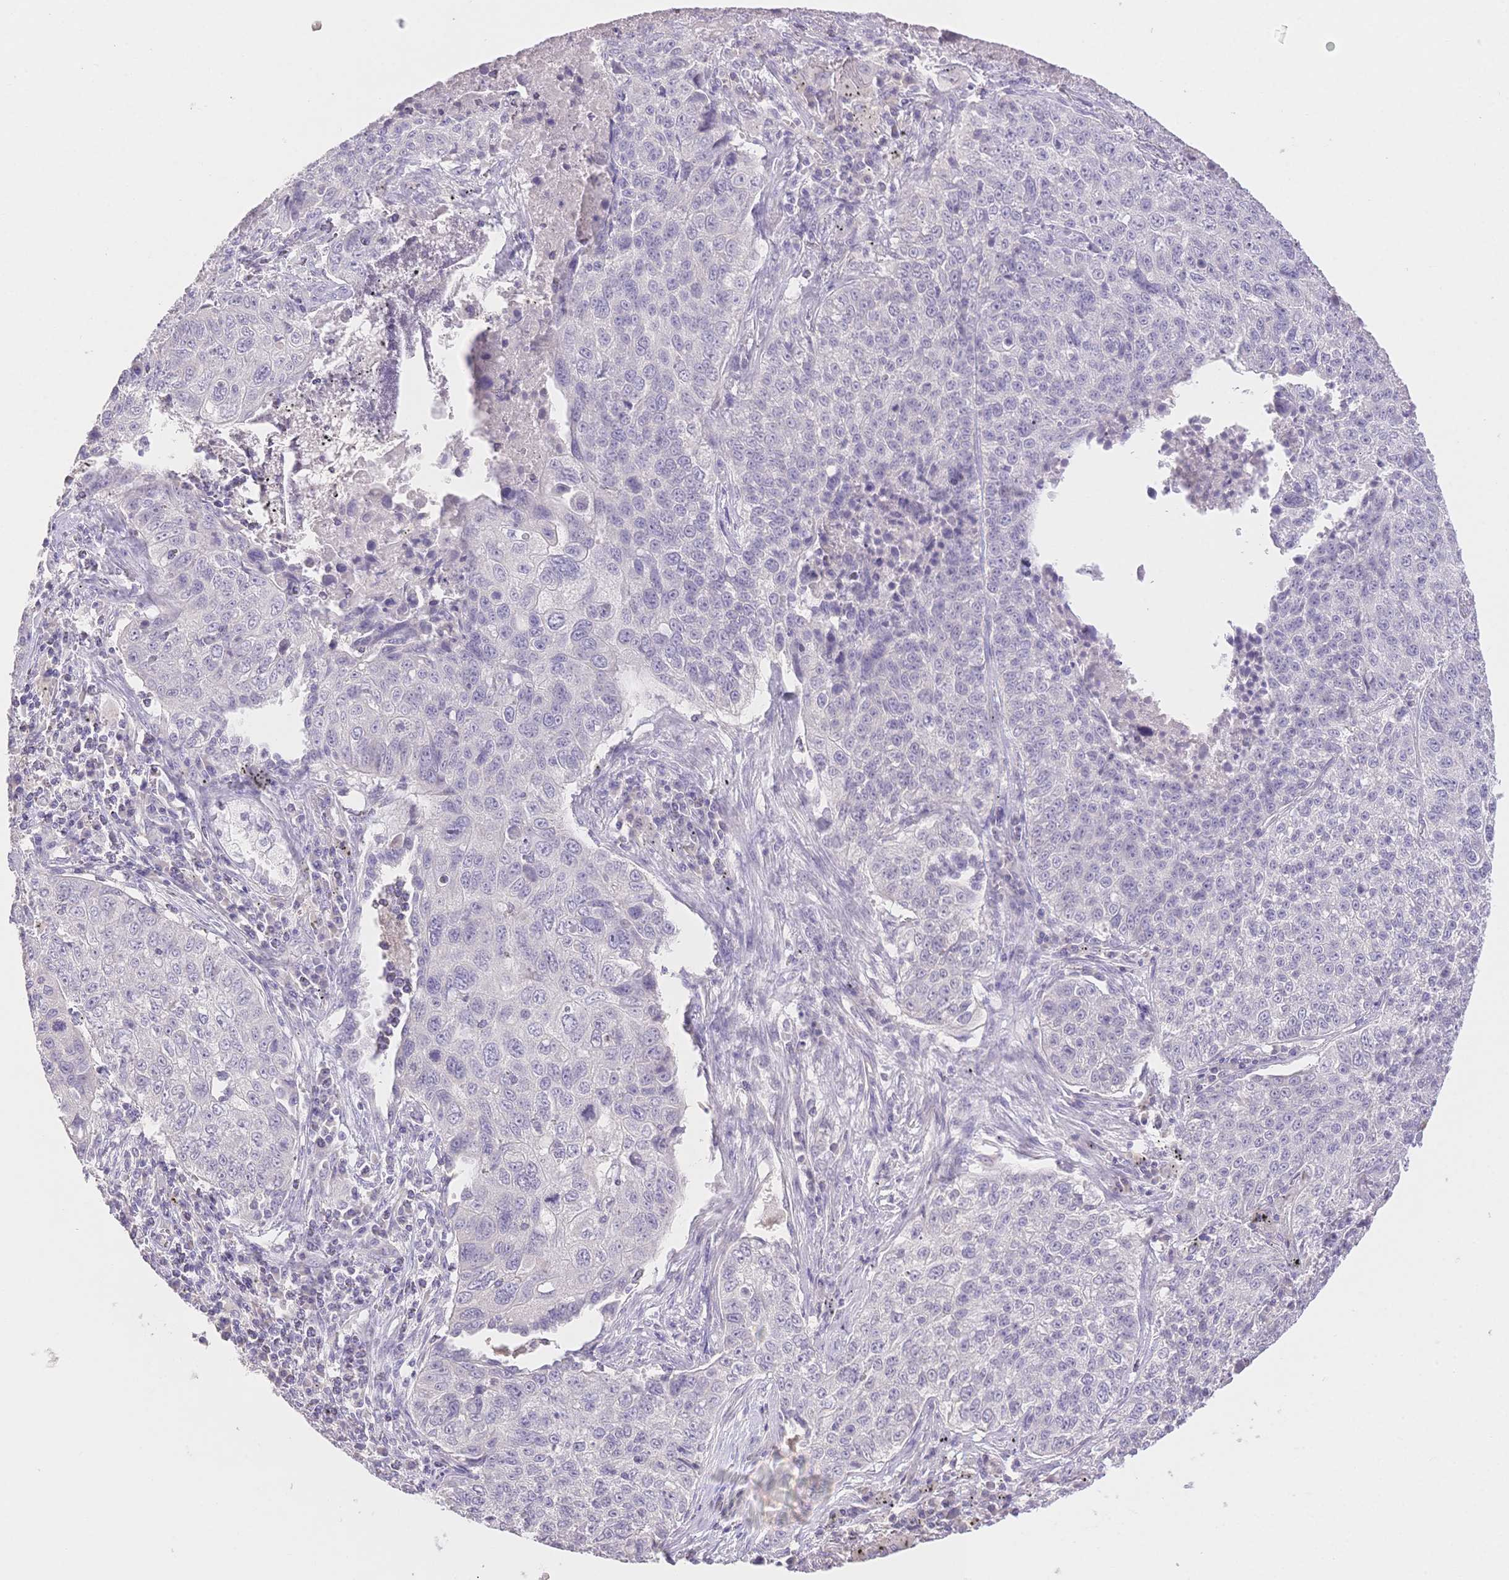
{"staining": {"intensity": "negative", "quantity": "none", "location": "none"}, "tissue": "lung cancer", "cell_type": "Tumor cells", "image_type": "cancer", "snomed": [{"axis": "morphology", "description": "Normal morphology"}, {"axis": "morphology", "description": "Aneuploidy"}, {"axis": "morphology", "description": "Squamous cell carcinoma, NOS"}, {"axis": "topography", "description": "Lymph node"}, {"axis": "topography", "description": "Lung"}], "caption": "Immunohistochemical staining of lung cancer (aneuploidy) shows no significant staining in tumor cells. Brightfield microscopy of immunohistochemistry (IHC) stained with DAB (3,3'-diaminobenzidine) (brown) and hematoxylin (blue), captured at high magnification.", "gene": "SUV39H2", "patient": {"sex": "female", "age": 76}}